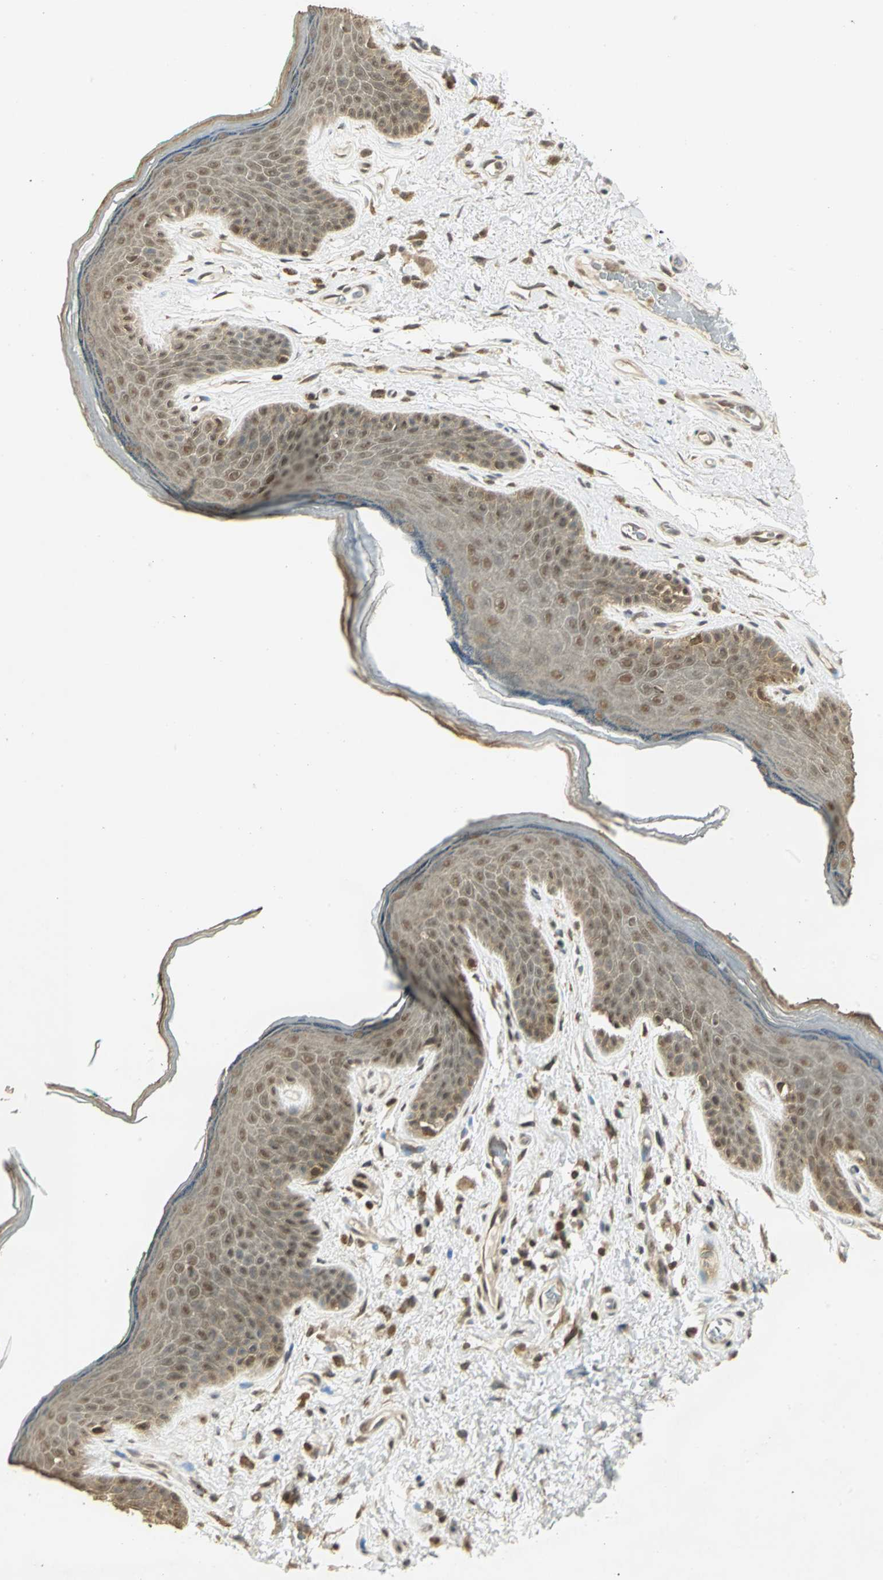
{"staining": {"intensity": "weak", "quantity": ">75%", "location": "cytoplasmic/membranous,nuclear"}, "tissue": "skin", "cell_type": "Epidermal cells", "image_type": "normal", "snomed": [{"axis": "morphology", "description": "Normal tissue, NOS"}, {"axis": "topography", "description": "Anal"}], "caption": "Immunohistochemical staining of benign skin reveals weak cytoplasmic/membranous,nuclear protein expression in approximately >75% of epidermal cells.", "gene": "CDC34", "patient": {"sex": "male", "age": 74}}